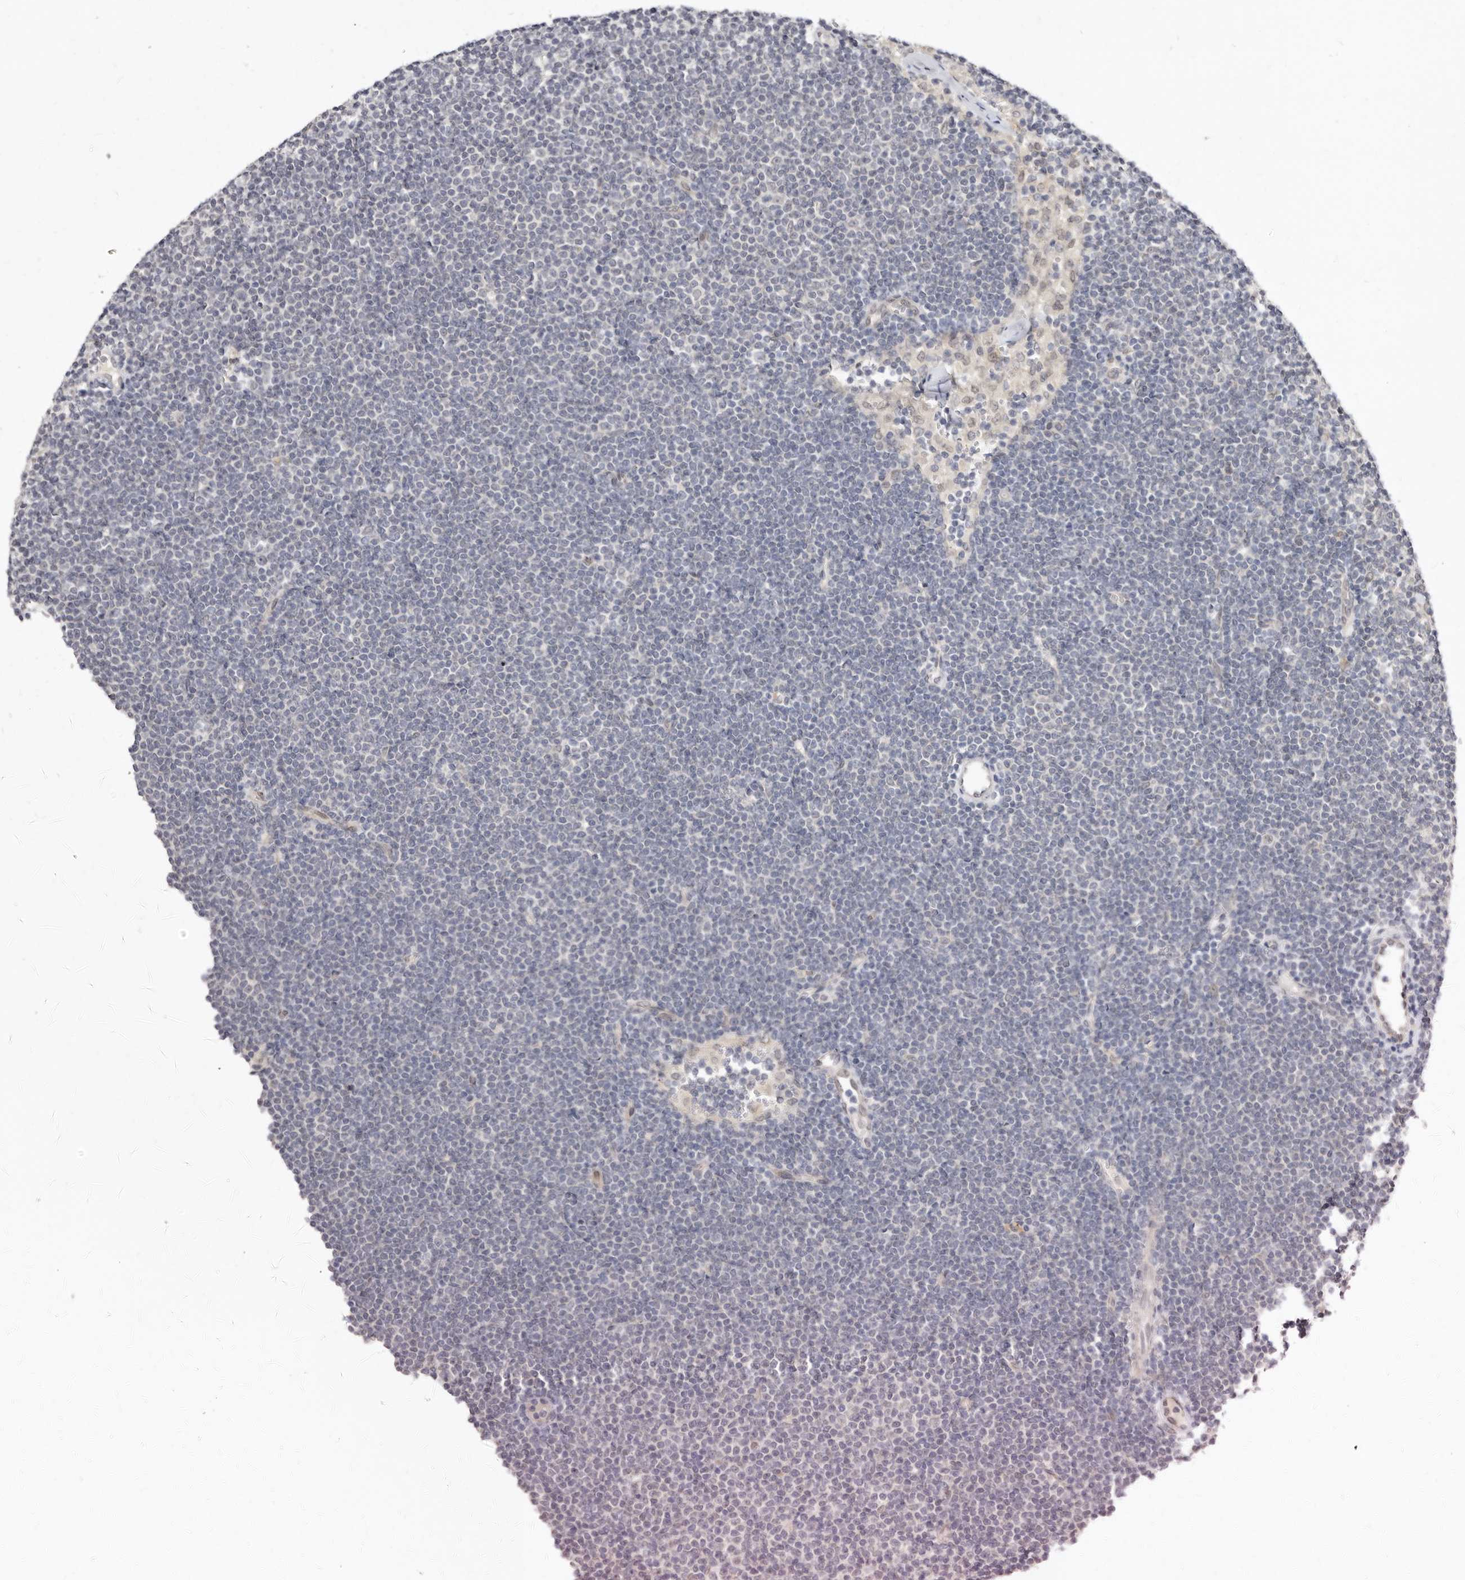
{"staining": {"intensity": "negative", "quantity": "none", "location": "none"}, "tissue": "lymphoma", "cell_type": "Tumor cells", "image_type": "cancer", "snomed": [{"axis": "morphology", "description": "Malignant lymphoma, non-Hodgkin's type, Low grade"}, {"axis": "topography", "description": "Lymph node"}], "caption": "Human malignant lymphoma, non-Hodgkin's type (low-grade) stained for a protein using immunohistochemistry reveals no positivity in tumor cells.", "gene": "LCORL", "patient": {"sex": "female", "age": 53}}